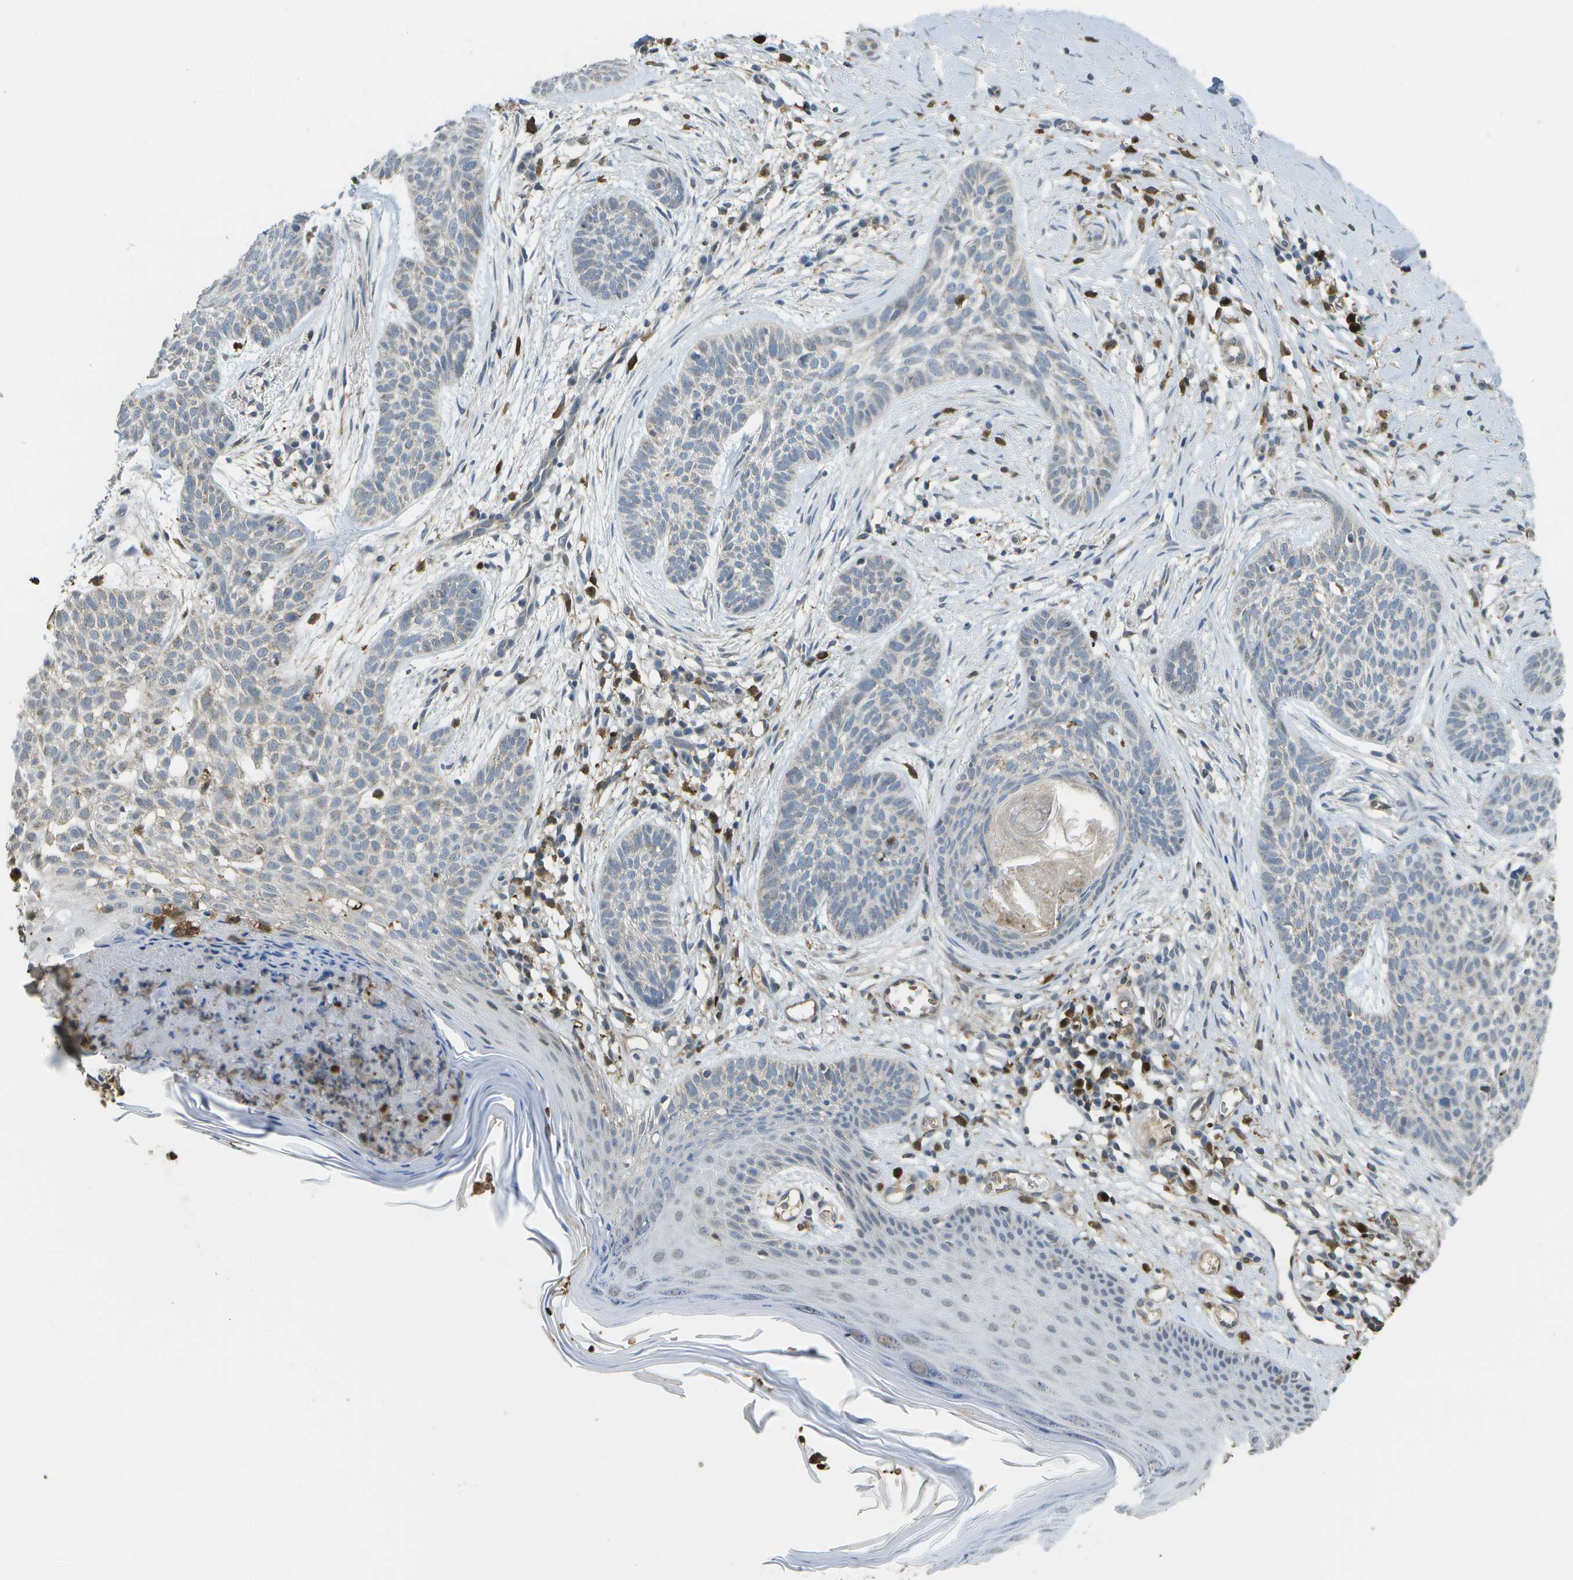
{"staining": {"intensity": "negative", "quantity": "none", "location": "none"}, "tissue": "skin cancer", "cell_type": "Tumor cells", "image_type": "cancer", "snomed": [{"axis": "morphology", "description": "Basal cell carcinoma"}, {"axis": "topography", "description": "Skin"}], "caption": "Tumor cells are negative for brown protein staining in skin cancer (basal cell carcinoma).", "gene": "CACHD1", "patient": {"sex": "female", "age": 59}}